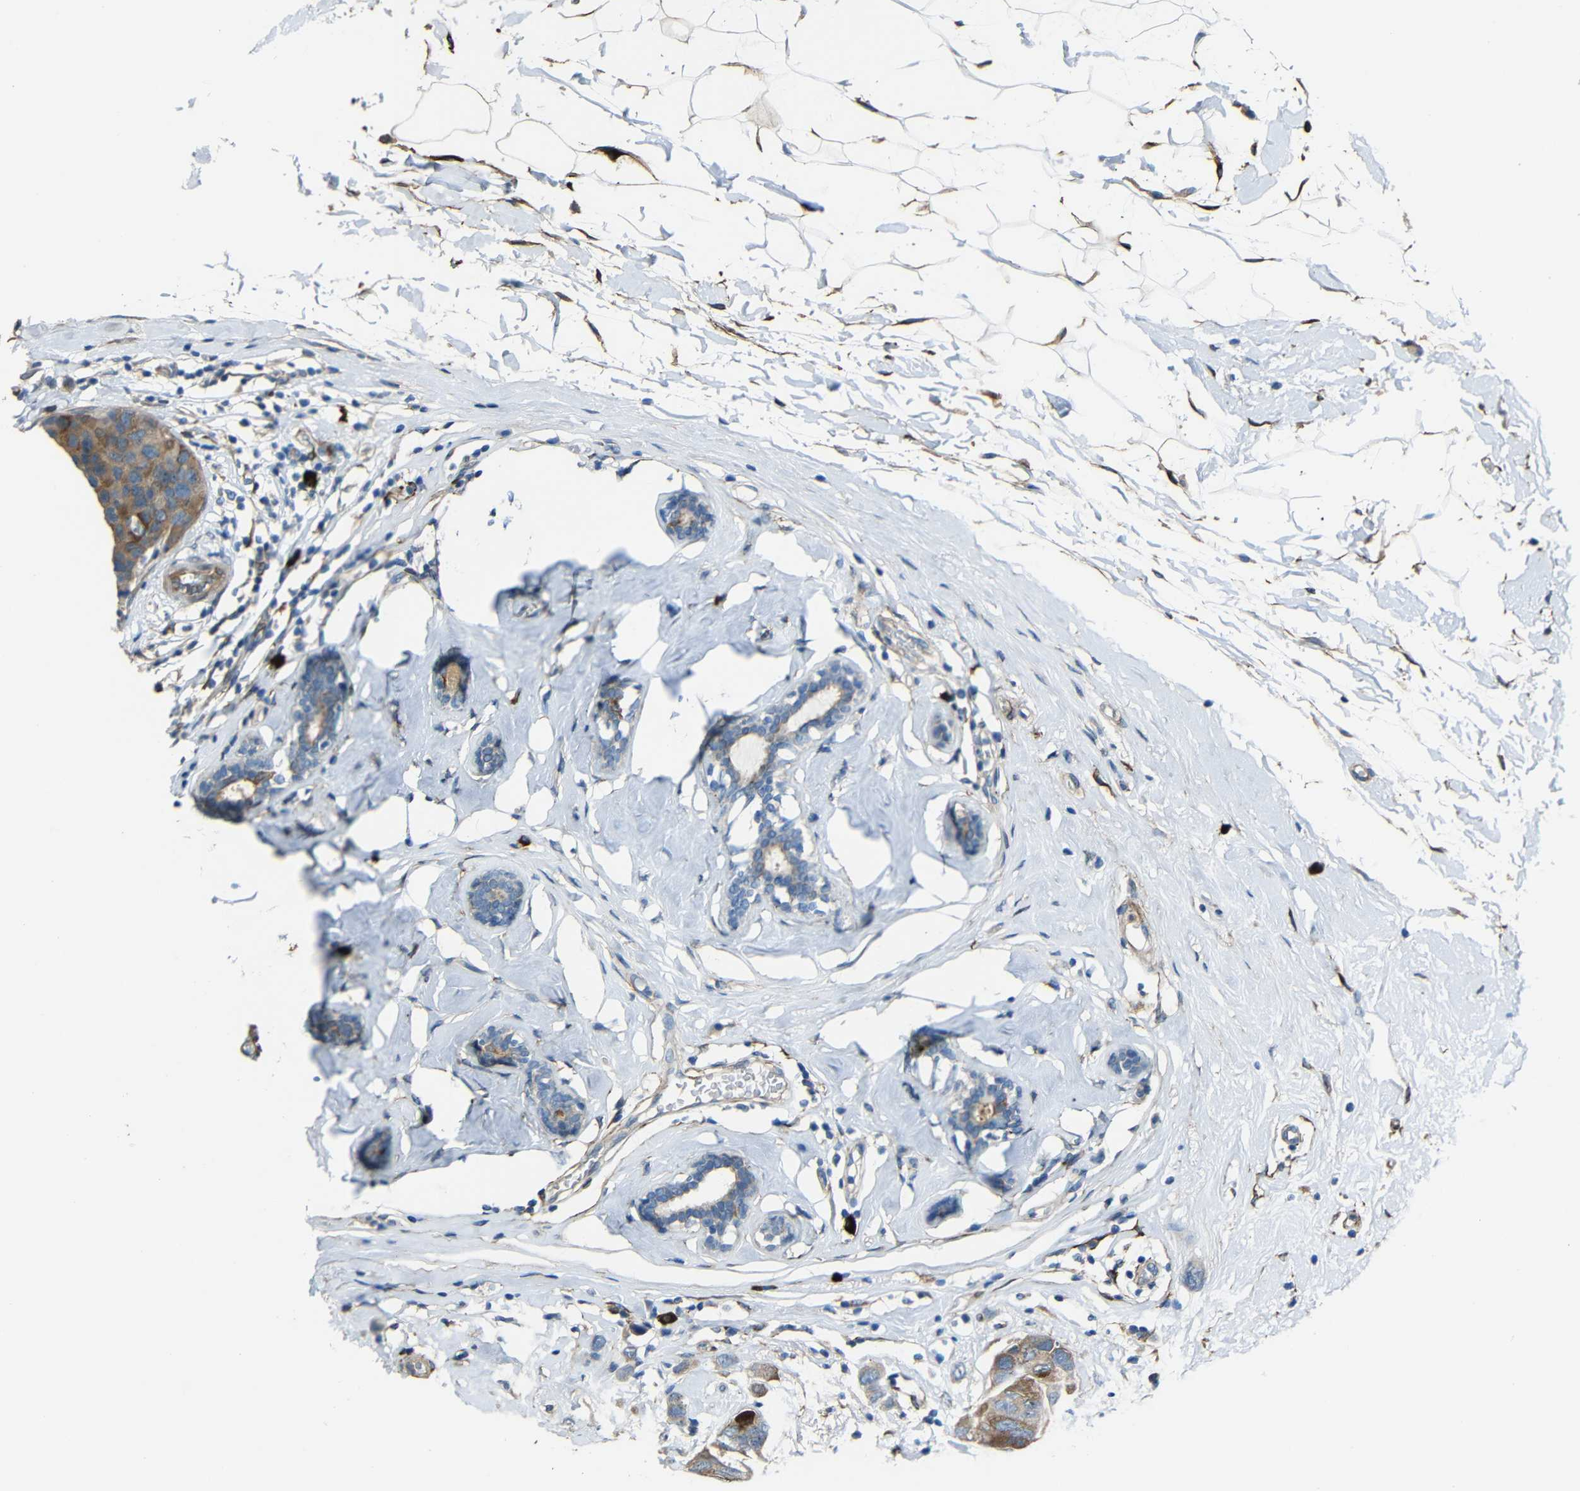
{"staining": {"intensity": "moderate", "quantity": ">75%", "location": "cytoplasmic/membranous"}, "tissue": "breast cancer", "cell_type": "Tumor cells", "image_type": "cancer", "snomed": [{"axis": "morphology", "description": "Normal tissue, NOS"}, {"axis": "morphology", "description": "Duct carcinoma"}, {"axis": "topography", "description": "Breast"}], "caption": "This is an image of immunohistochemistry staining of infiltrating ductal carcinoma (breast), which shows moderate staining in the cytoplasmic/membranous of tumor cells.", "gene": "DCLK1", "patient": {"sex": "female", "age": 50}}